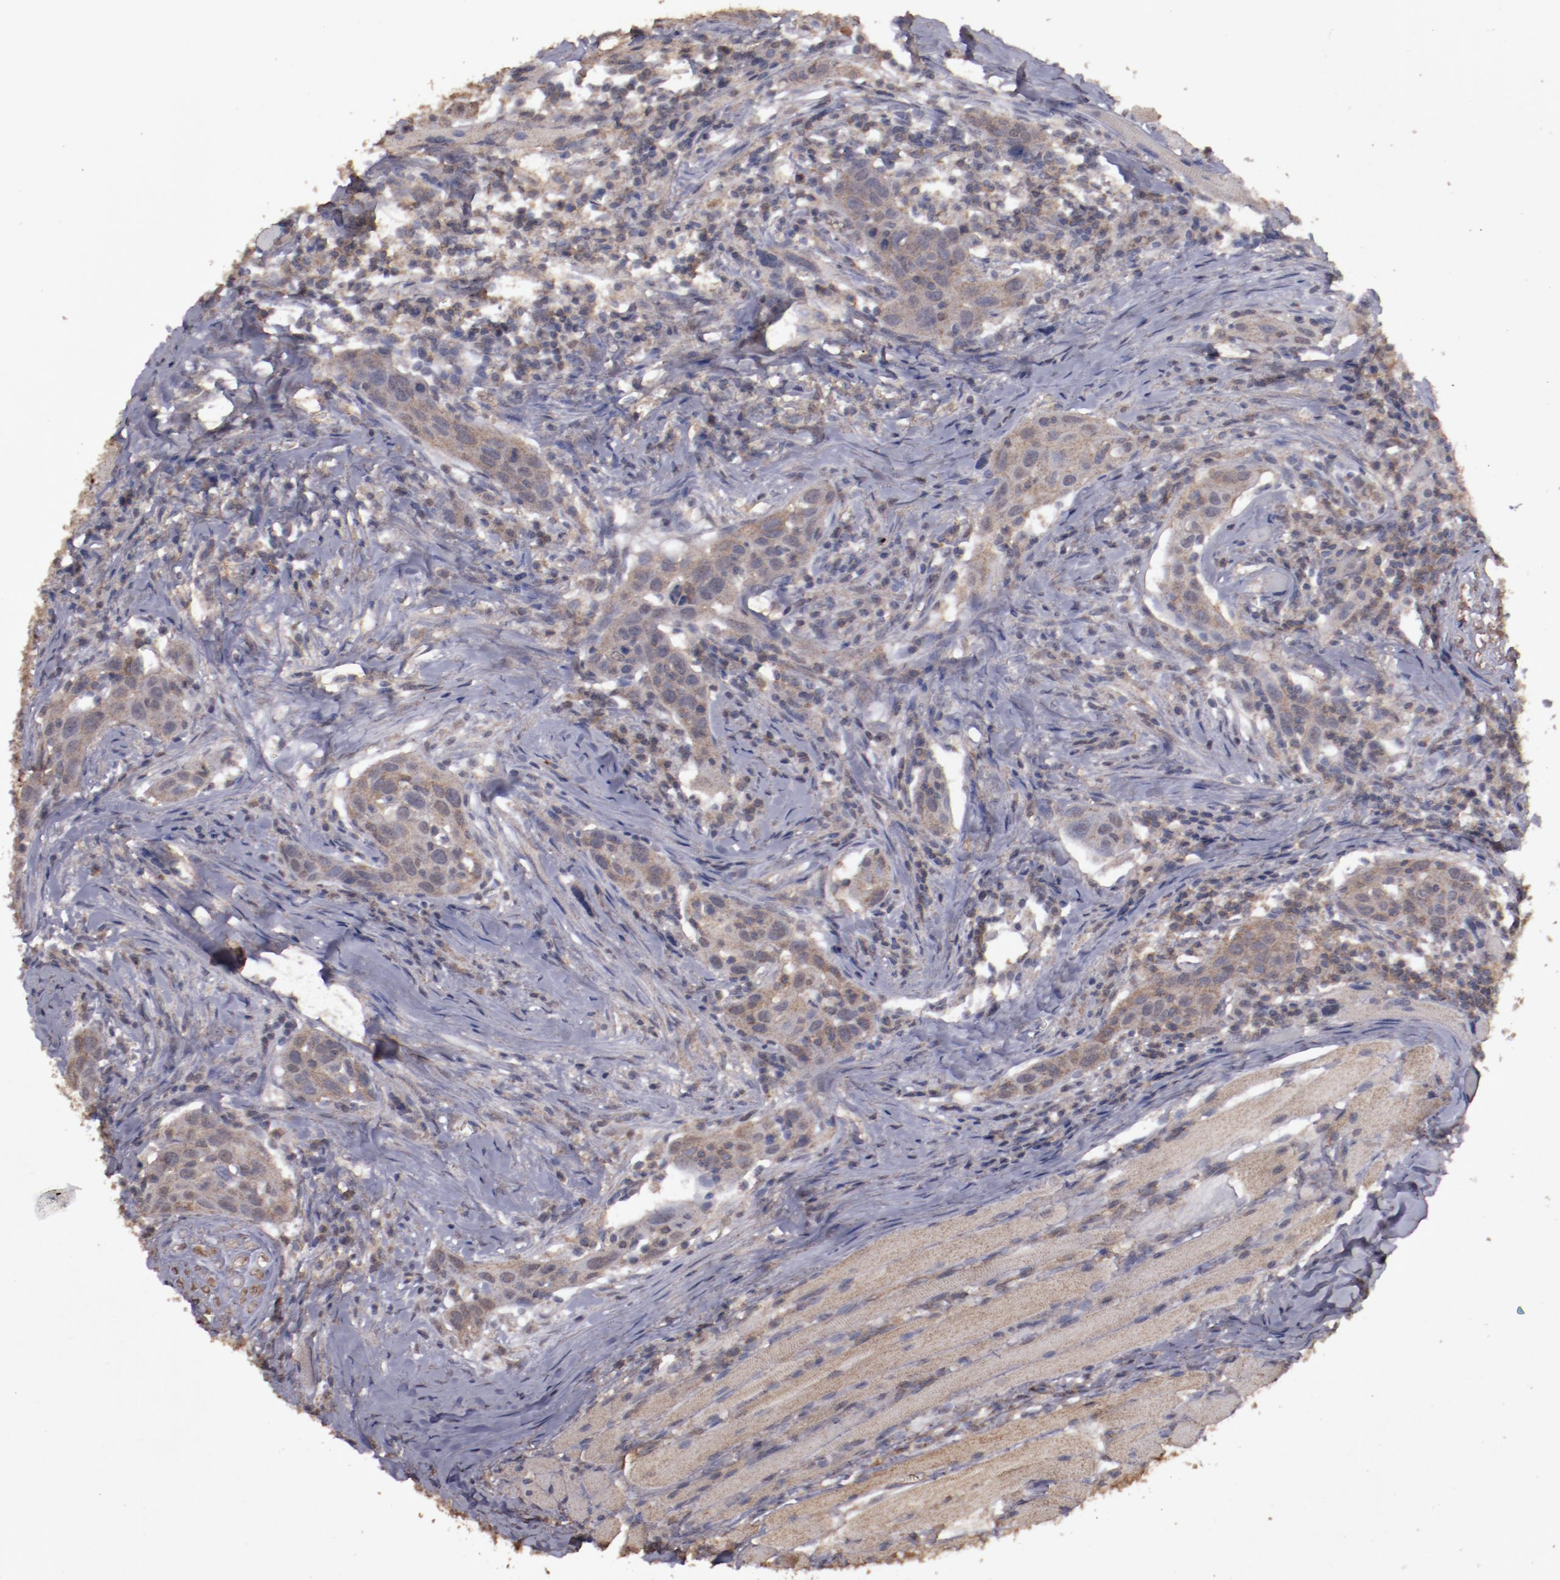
{"staining": {"intensity": "moderate", "quantity": "25%-75%", "location": "cytoplasmic/membranous"}, "tissue": "head and neck cancer", "cell_type": "Tumor cells", "image_type": "cancer", "snomed": [{"axis": "morphology", "description": "Squamous cell carcinoma, NOS"}, {"axis": "topography", "description": "Oral tissue"}, {"axis": "topography", "description": "Head-Neck"}], "caption": "A histopathology image showing moderate cytoplasmic/membranous staining in about 25%-75% of tumor cells in head and neck cancer, as visualized by brown immunohistochemical staining.", "gene": "FAT1", "patient": {"sex": "female", "age": 50}}